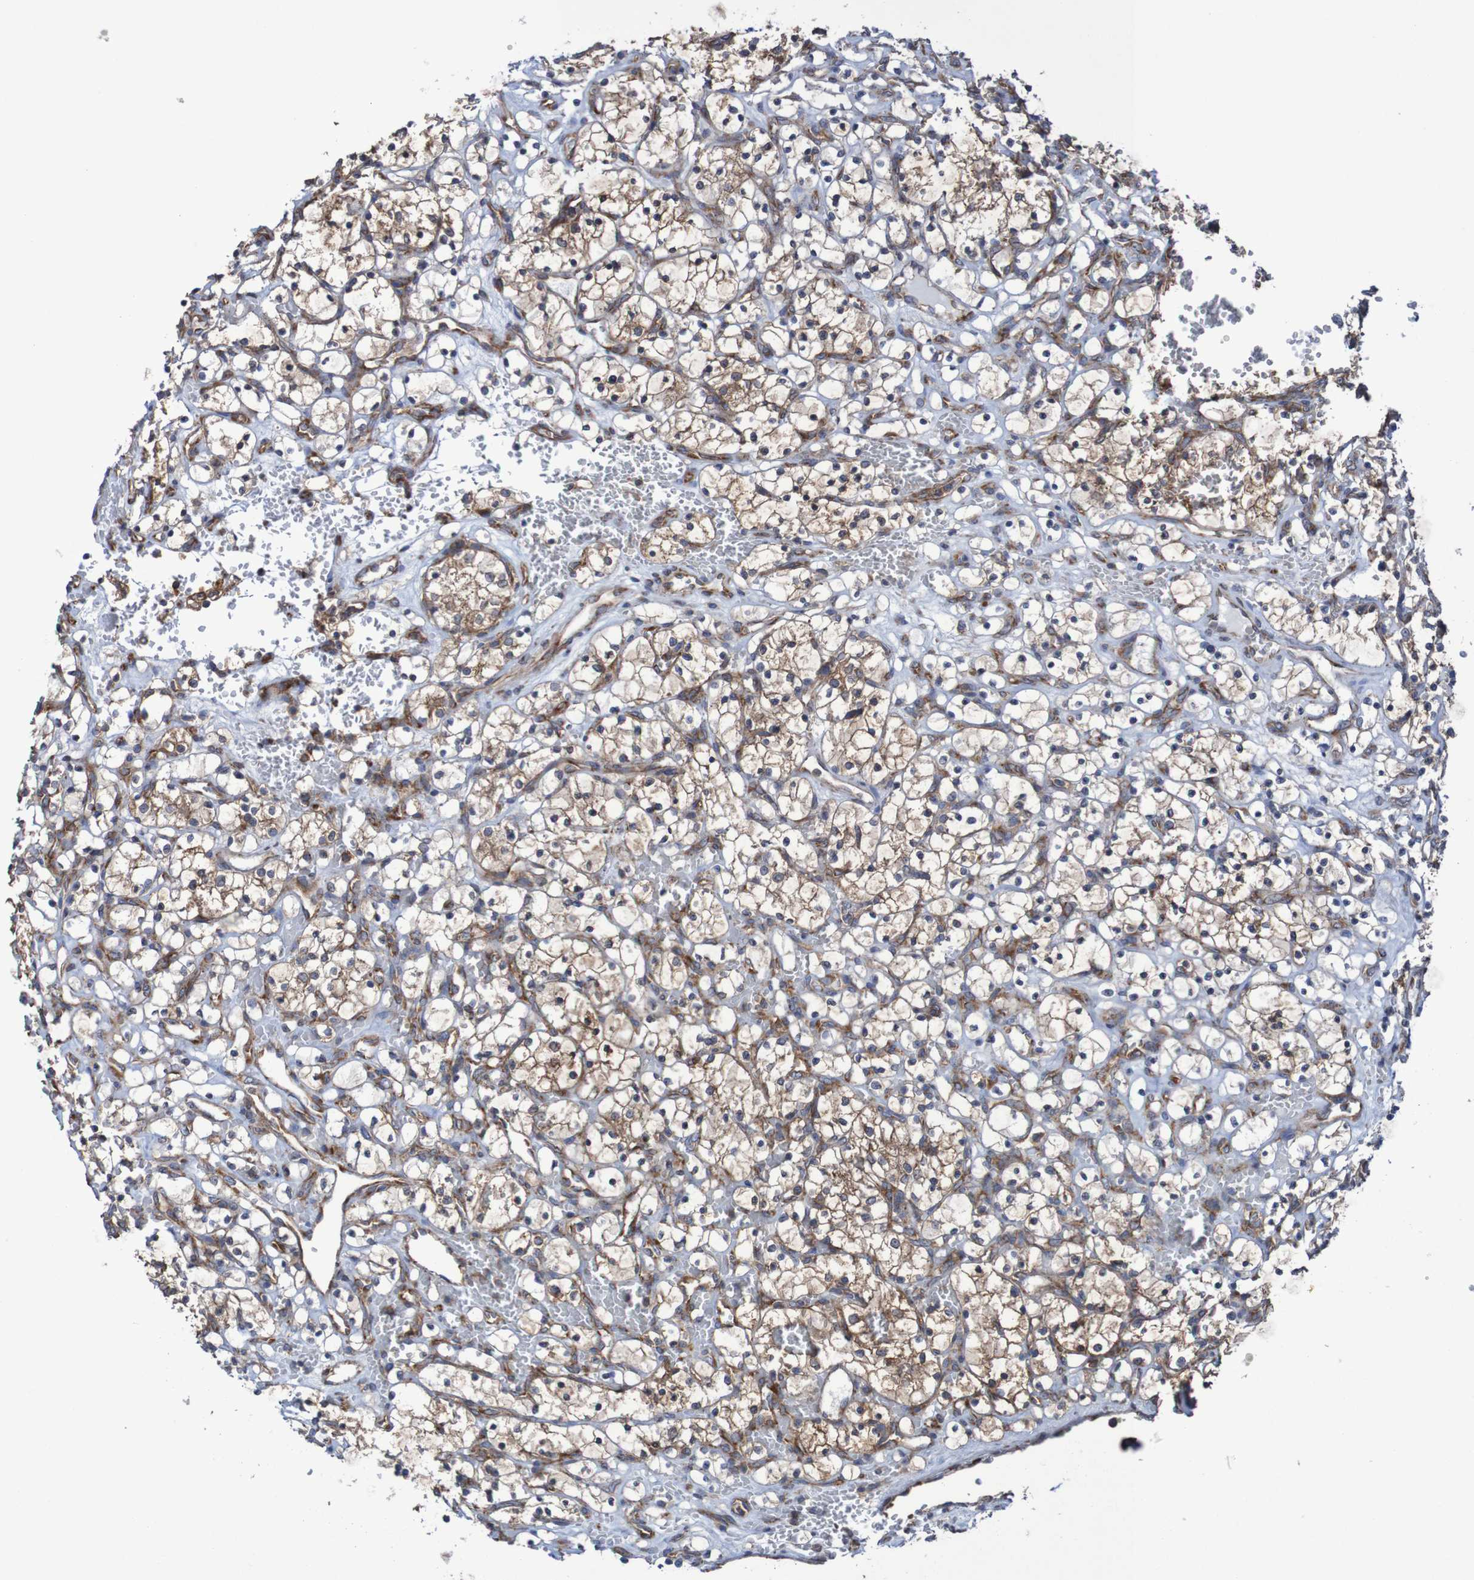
{"staining": {"intensity": "moderate", "quantity": ">75%", "location": "cytoplasmic/membranous"}, "tissue": "renal cancer", "cell_type": "Tumor cells", "image_type": "cancer", "snomed": [{"axis": "morphology", "description": "Adenocarcinoma, NOS"}, {"axis": "topography", "description": "Kidney"}], "caption": "Immunohistochemical staining of human renal cancer reveals medium levels of moderate cytoplasmic/membranous staining in about >75% of tumor cells.", "gene": "FXR2", "patient": {"sex": "female", "age": 69}}